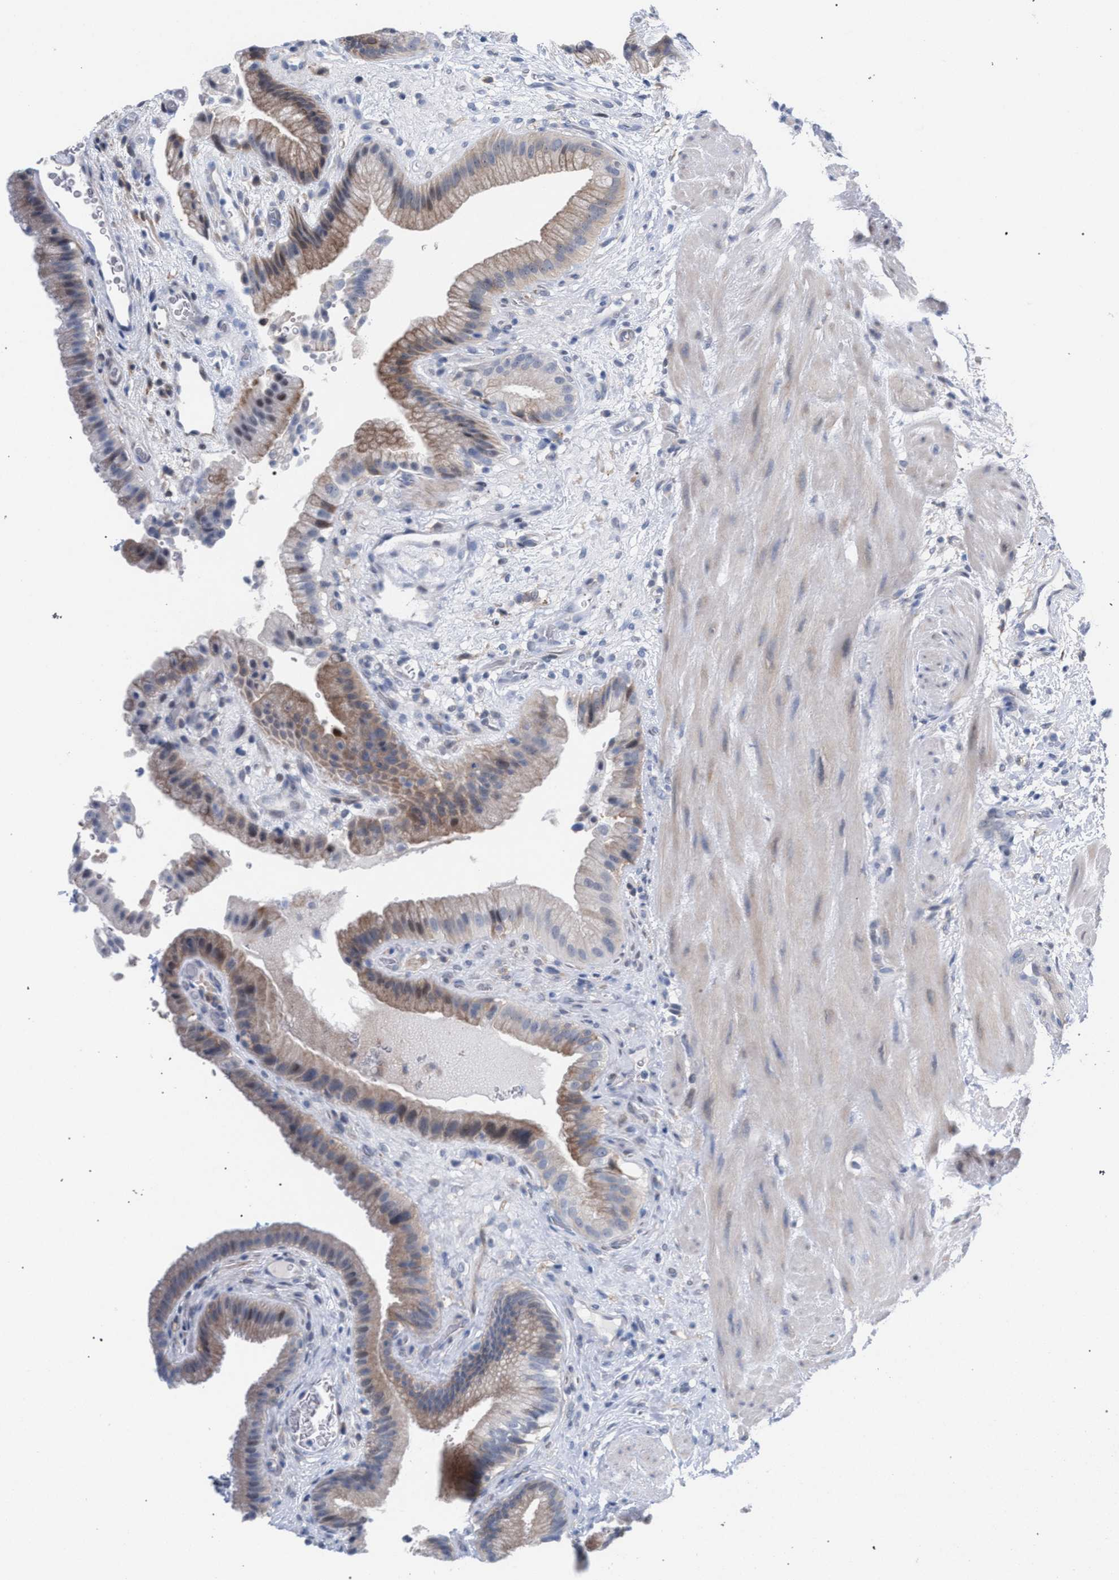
{"staining": {"intensity": "moderate", "quantity": "25%-75%", "location": "cytoplasmic/membranous"}, "tissue": "gallbladder", "cell_type": "Glandular cells", "image_type": "normal", "snomed": [{"axis": "morphology", "description": "Normal tissue, NOS"}, {"axis": "topography", "description": "Gallbladder"}], "caption": "Glandular cells reveal medium levels of moderate cytoplasmic/membranous staining in approximately 25%-75% of cells in unremarkable gallbladder.", "gene": "FHOD3", "patient": {"sex": "male", "age": 49}}